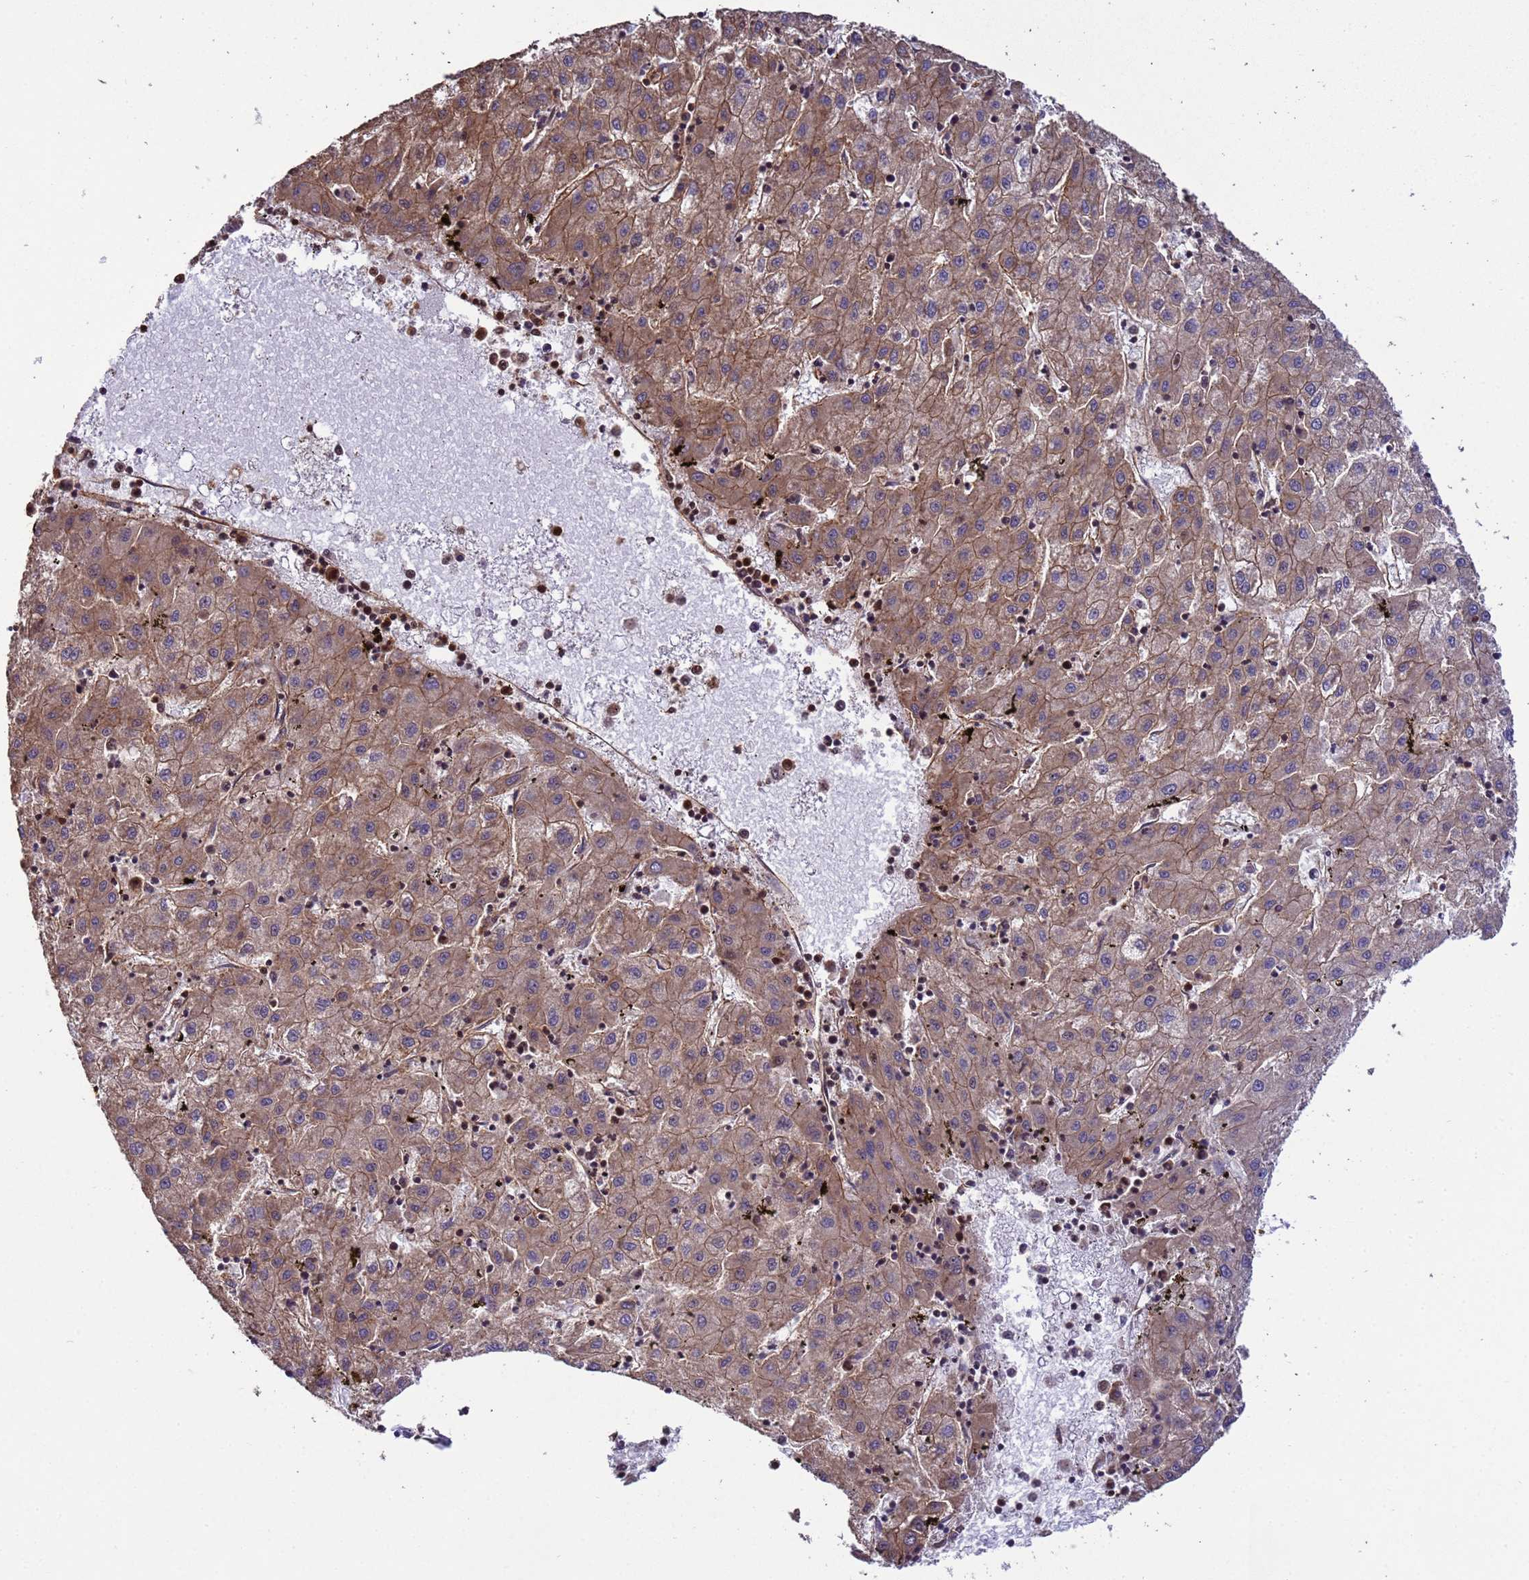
{"staining": {"intensity": "moderate", "quantity": ">75%", "location": "cytoplasmic/membranous"}, "tissue": "liver cancer", "cell_type": "Tumor cells", "image_type": "cancer", "snomed": [{"axis": "morphology", "description": "Carcinoma, Hepatocellular, NOS"}, {"axis": "topography", "description": "Liver"}], "caption": "IHC of liver cancer (hepatocellular carcinoma) demonstrates medium levels of moderate cytoplasmic/membranous positivity in about >75% of tumor cells.", "gene": "SYF2", "patient": {"sex": "male", "age": 72}}